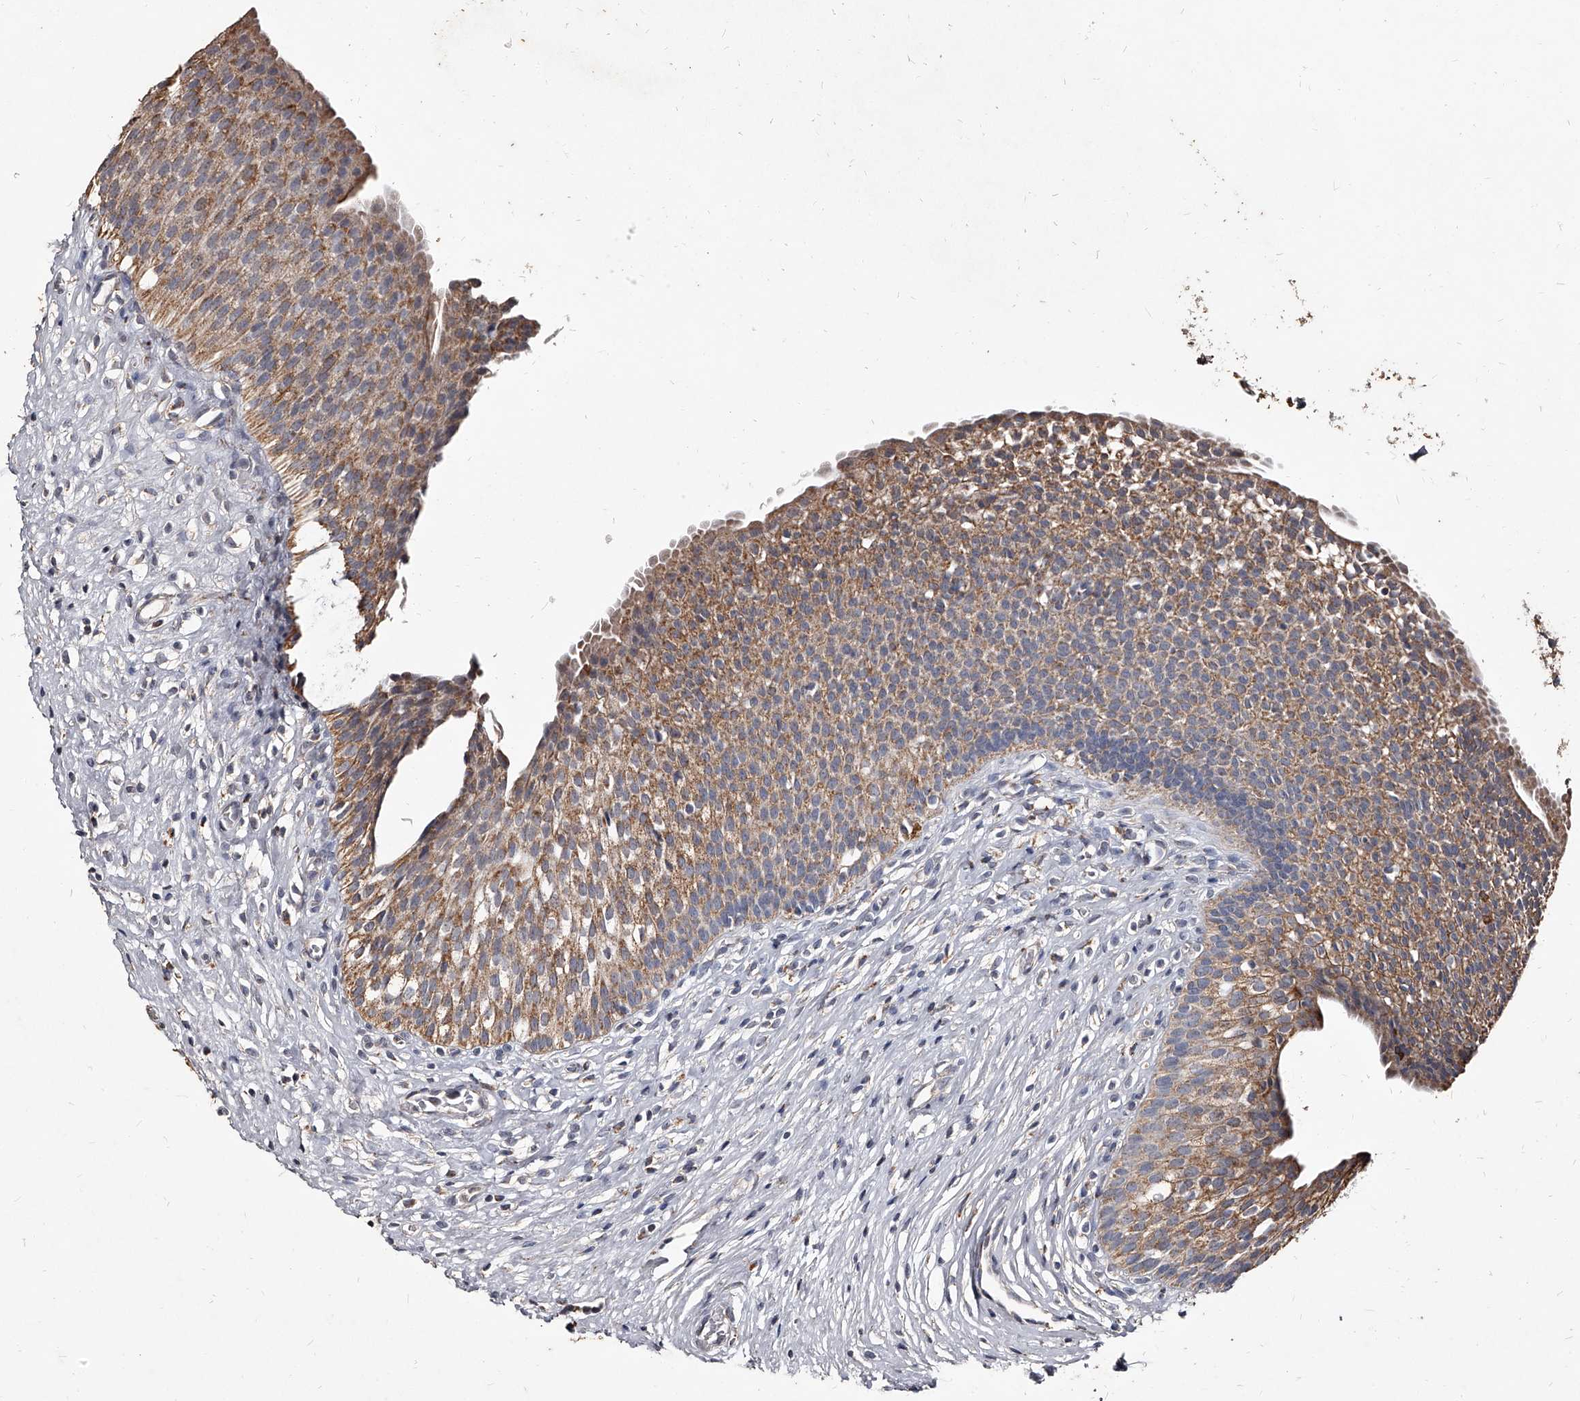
{"staining": {"intensity": "moderate", "quantity": ">75%", "location": "cytoplasmic/membranous"}, "tissue": "urinary bladder", "cell_type": "Urothelial cells", "image_type": "normal", "snomed": [{"axis": "morphology", "description": "Normal tissue, NOS"}, {"axis": "topography", "description": "Urinary bladder"}], "caption": "Urinary bladder stained with immunohistochemistry exhibits moderate cytoplasmic/membranous staining in approximately >75% of urothelial cells. (IHC, brightfield microscopy, high magnification).", "gene": "GPR183", "patient": {"sex": "male", "age": 1}}